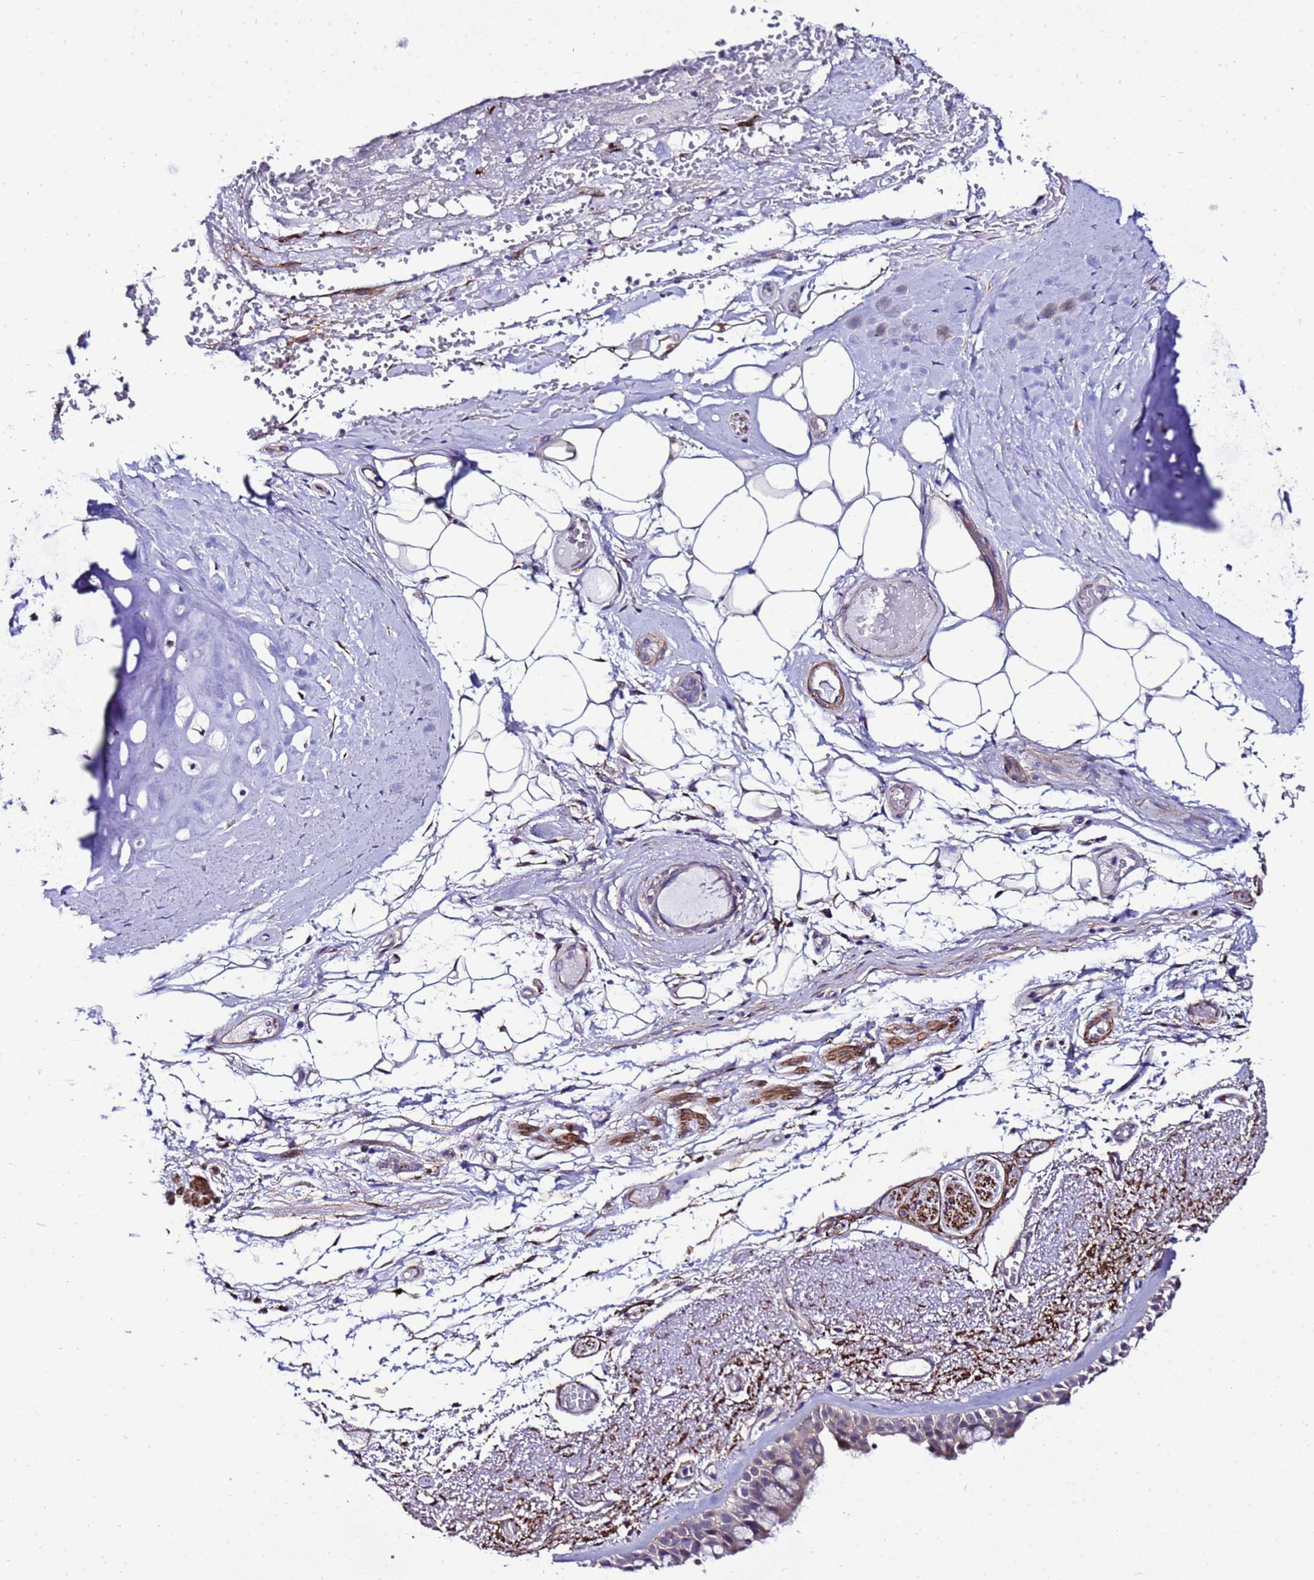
{"staining": {"intensity": "weak", "quantity": "<25%", "location": "cytoplasmic/membranous"}, "tissue": "bronchus", "cell_type": "Respiratory epithelial cells", "image_type": "normal", "snomed": [{"axis": "morphology", "description": "Normal tissue, NOS"}, {"axis": "morphology", "description": "Squamous cell carcinoma, NOS"}, {"axis": "topography", "description": "Lymph node"}, {"axis": "topography", "description": "Bronchus"}, {"axis": "topography", "description": "Lung"}], "caption": "Protein analysis of normal bronchus shows no significant expression in respiratory epithelial cells.", "gene": "GZF1", "patient": {"sex": "male", "age": 66}}